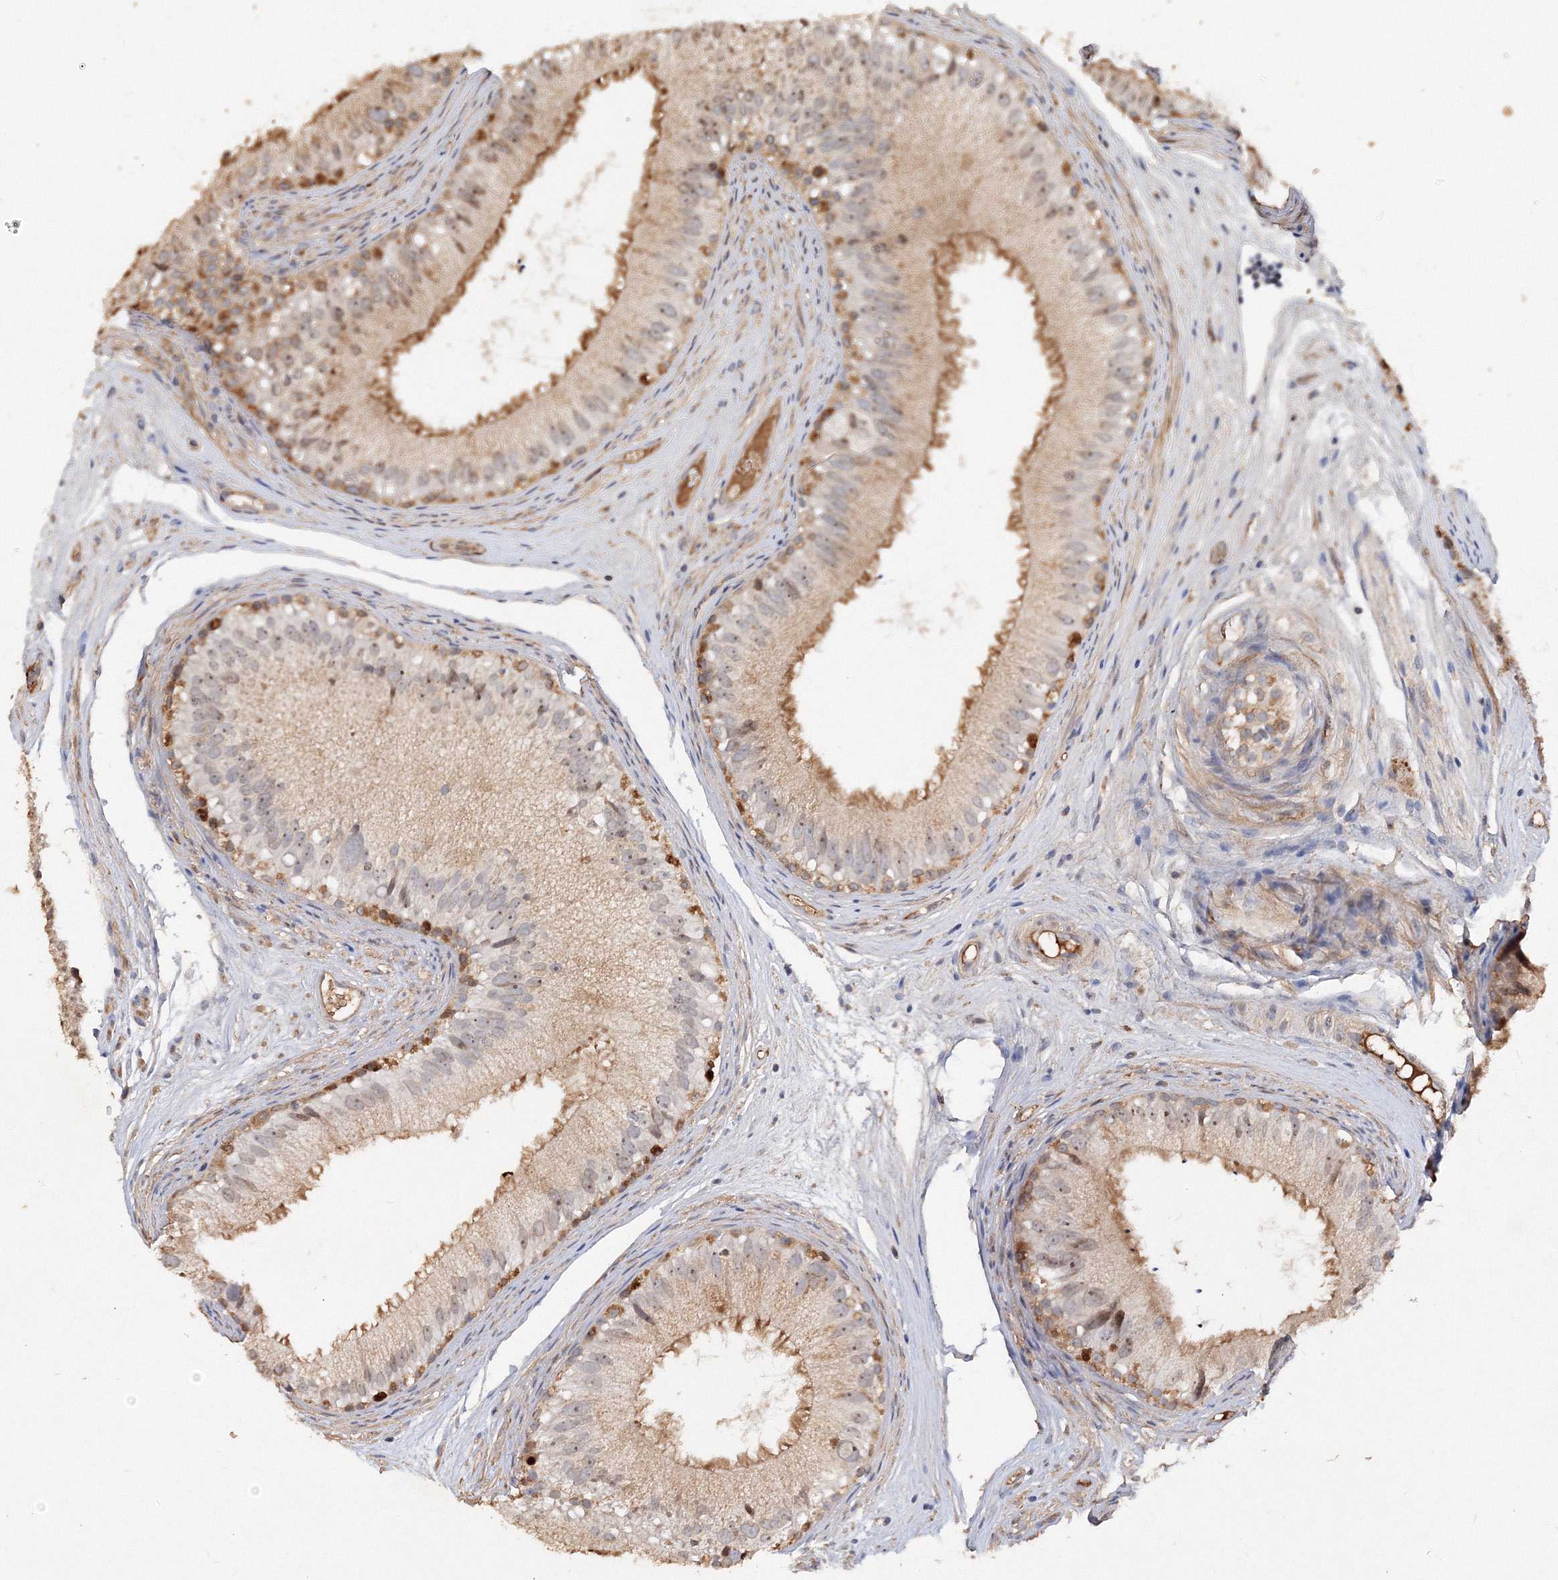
{"staining": {"intensity": "moderate", "quantity": ">75%", "location": "cytoplasmic/membranous"}, "tissue": "epididymis", "cell_type": "Glandular cells", "image_type": "normal", "snomed": [{"axis": "morphology", "description": "Normal tissue, NOS"}, {"axis": "topography", "description": "Epididymis"}], "caption": "Immunohistochemical staining of unremarkable human epididymis shows >75% levels of moderate cytoplasmic/membranous protein positivity in about >75% of glandular cells.", "gene": "GRINA", "patient": {"sex": "male", "age": 77}}